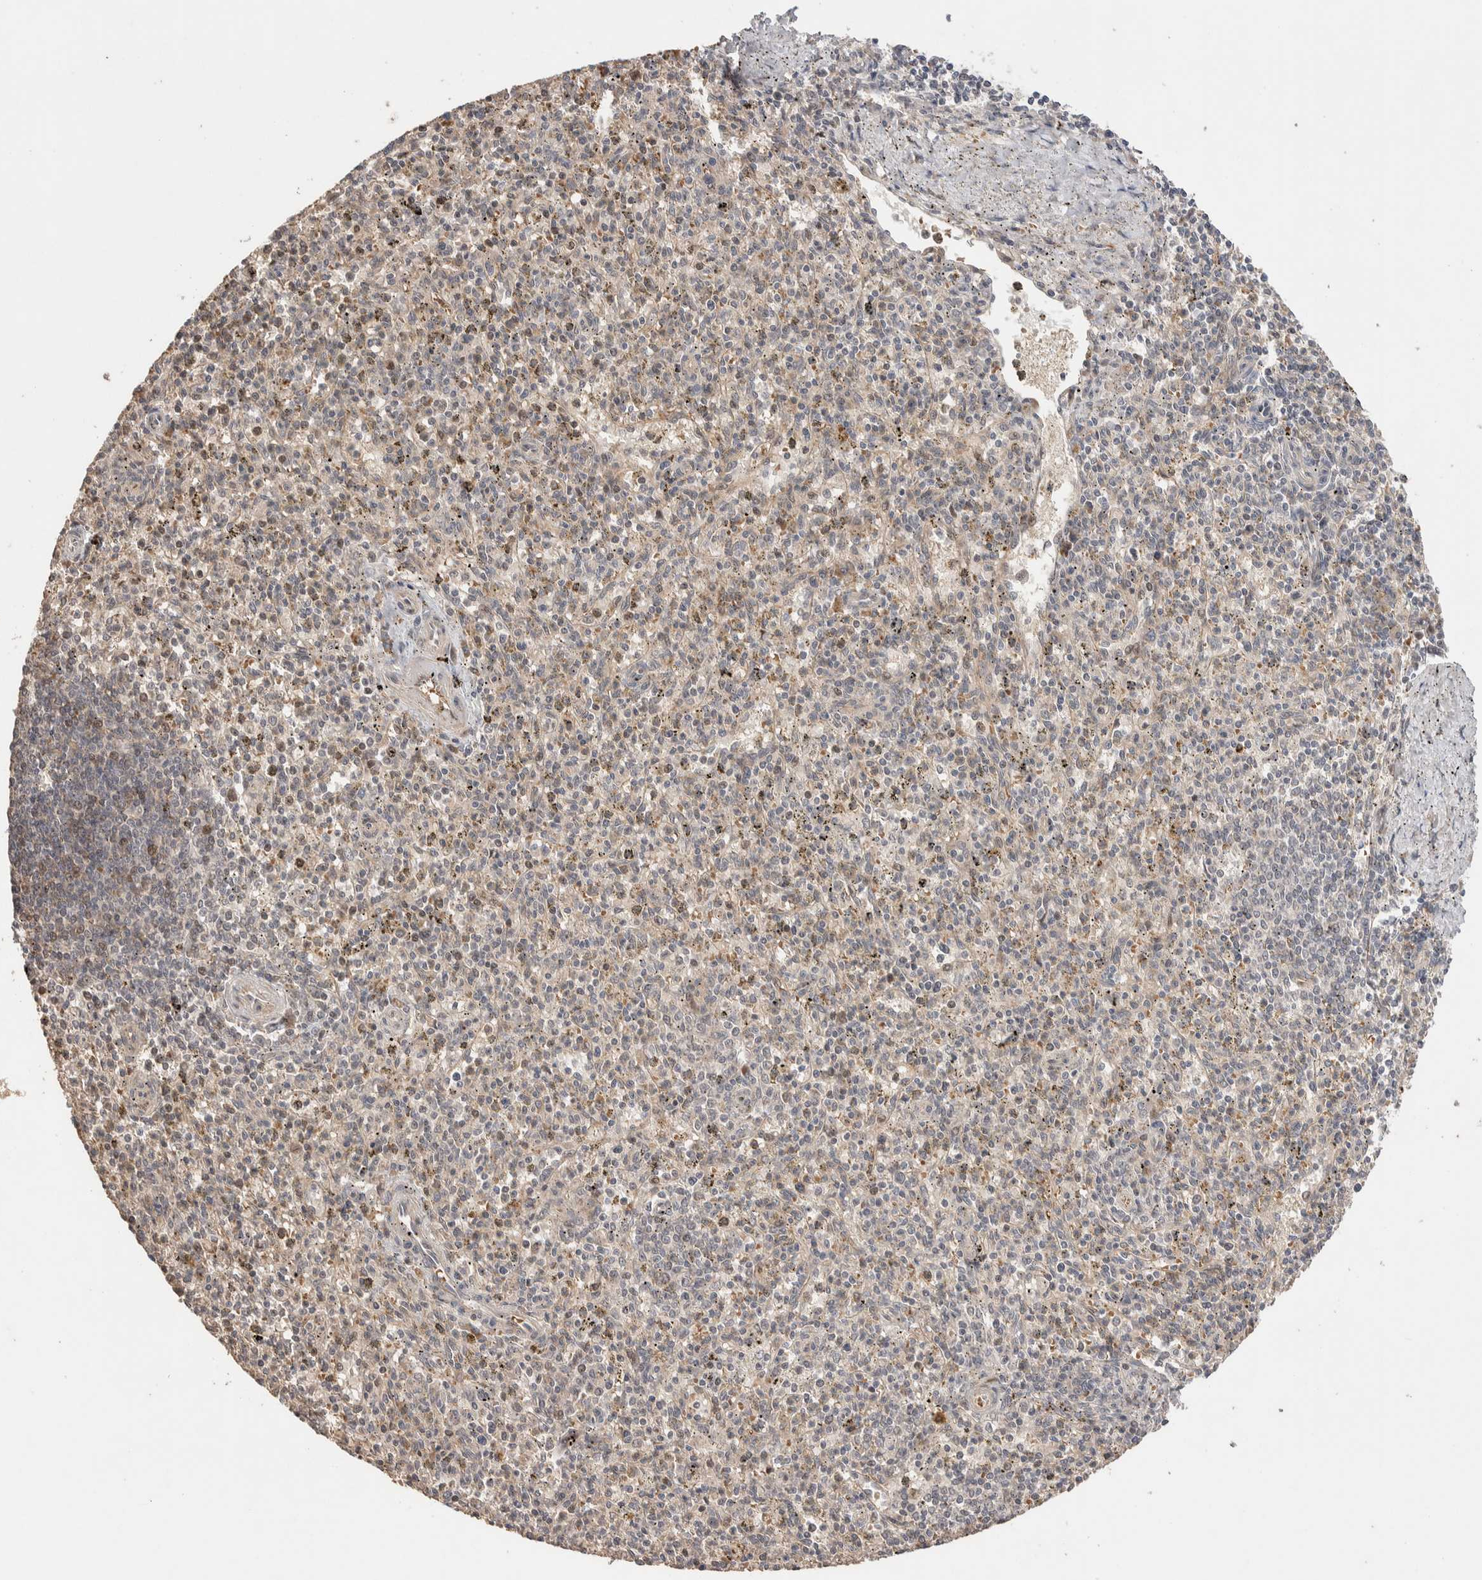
{"staining": {"intensity": "weak", "quantity": ">75%", "location": "cytoplasmic/membranous"}, "tissue": "spleen", "cell_type": "Cells in red pulp", "image_type": "normal", "snomed": [{"axis": "morphology", "description": "Normal tissue, NOS"}, {"axis": "topography", "description": "Spleen"}], "caption": "IHC (DAB) staining of benign human spleen shows weak cytoplasmic/membranous protein expression in approximately >75% of cells in red pulp. (DAB = brown stain, brightfield microscopy at high magnification).", "gene": "CASK", "patient": {"sex": "male", "age": 72}}